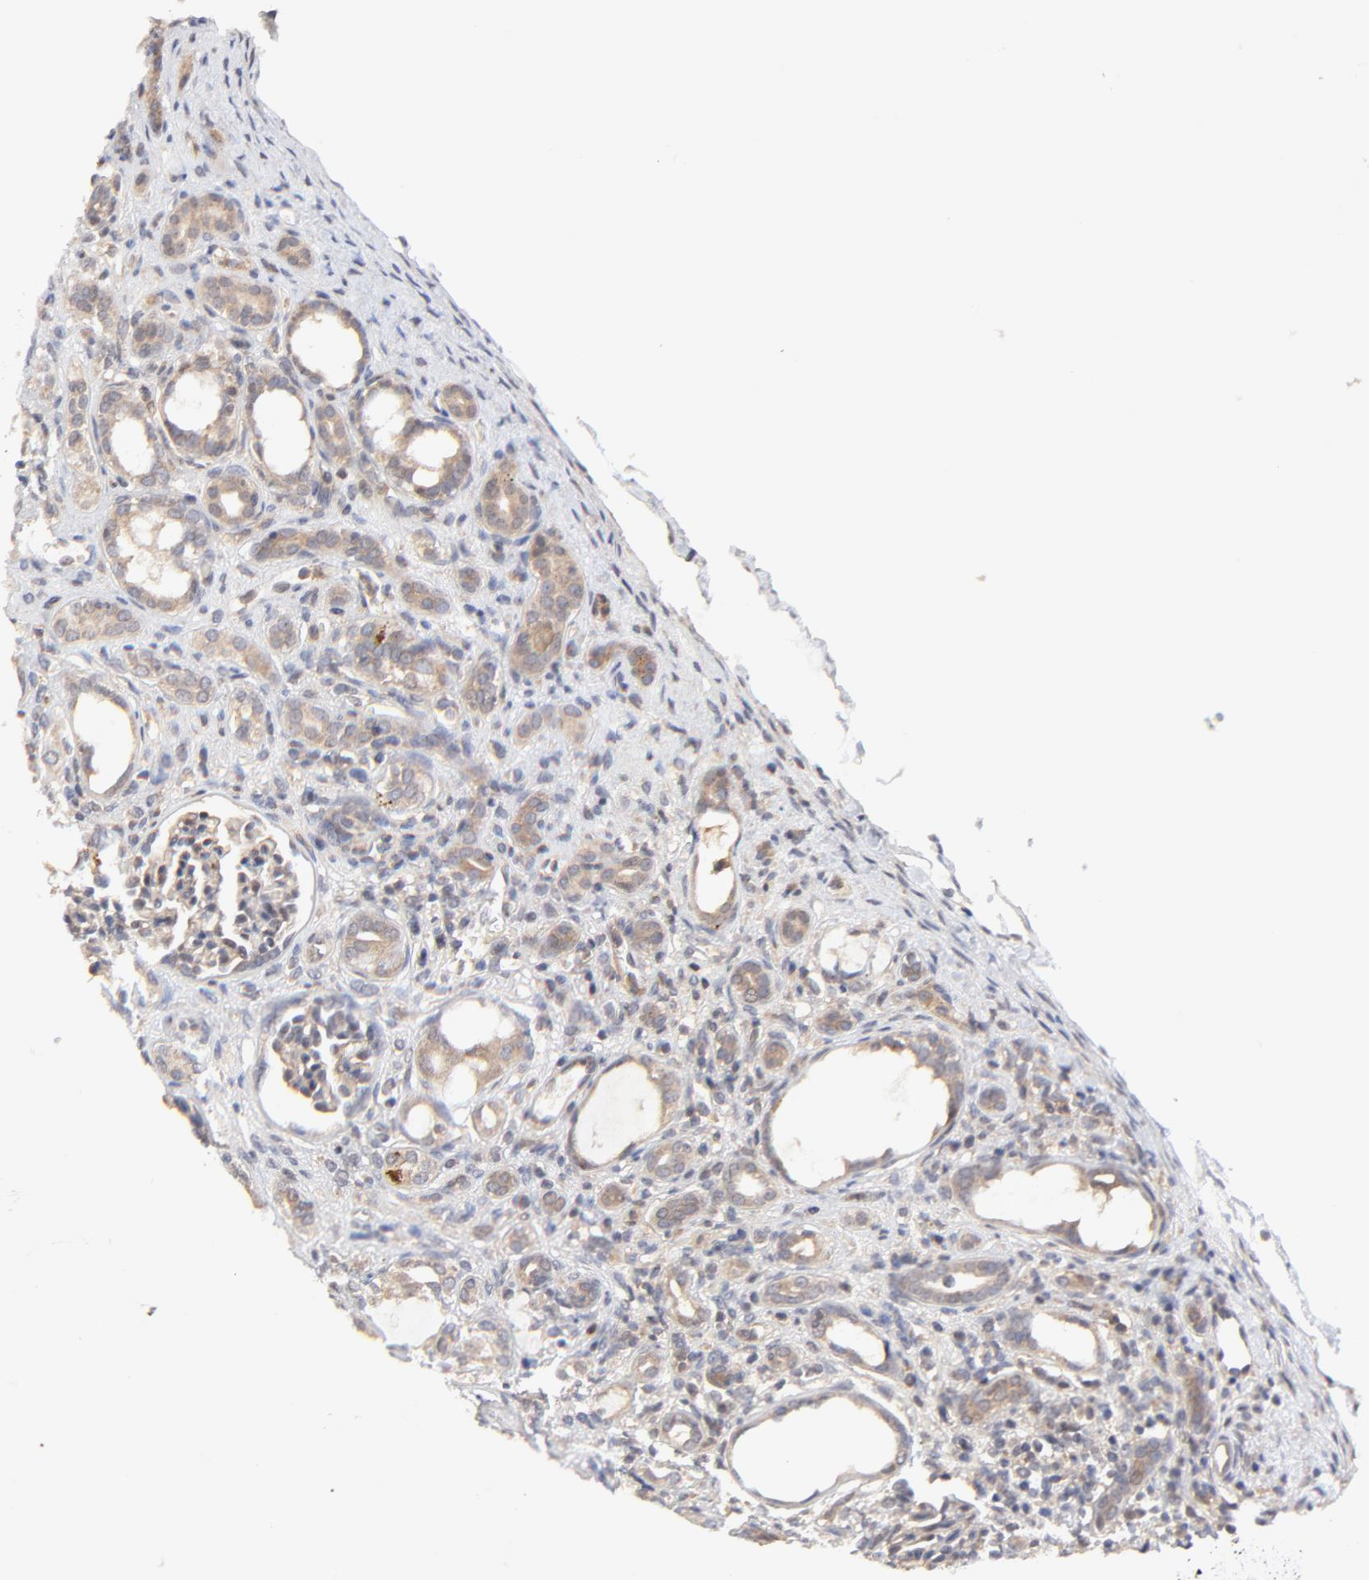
{"staining": {"intensity": "weak", "quantity": ">75%", "location": "cytoplasmic/membranous"}, "tissue": "kidney", "cell_type": "Cells in glomeruli", "image_type": "normal", "snomed": [{"axis": "morphology", "description": "Normal tissue, NOS"}, {"axis": "topography", "description": "Kidney"}], "caption": "Kidney stained with a brown dye exhibits weak cytoplasmic/membranous positive staining in approximately >75% of cells in glomeruli.", "gene": "ZNF157", "patient": {"sex": "male", "age": 7}}